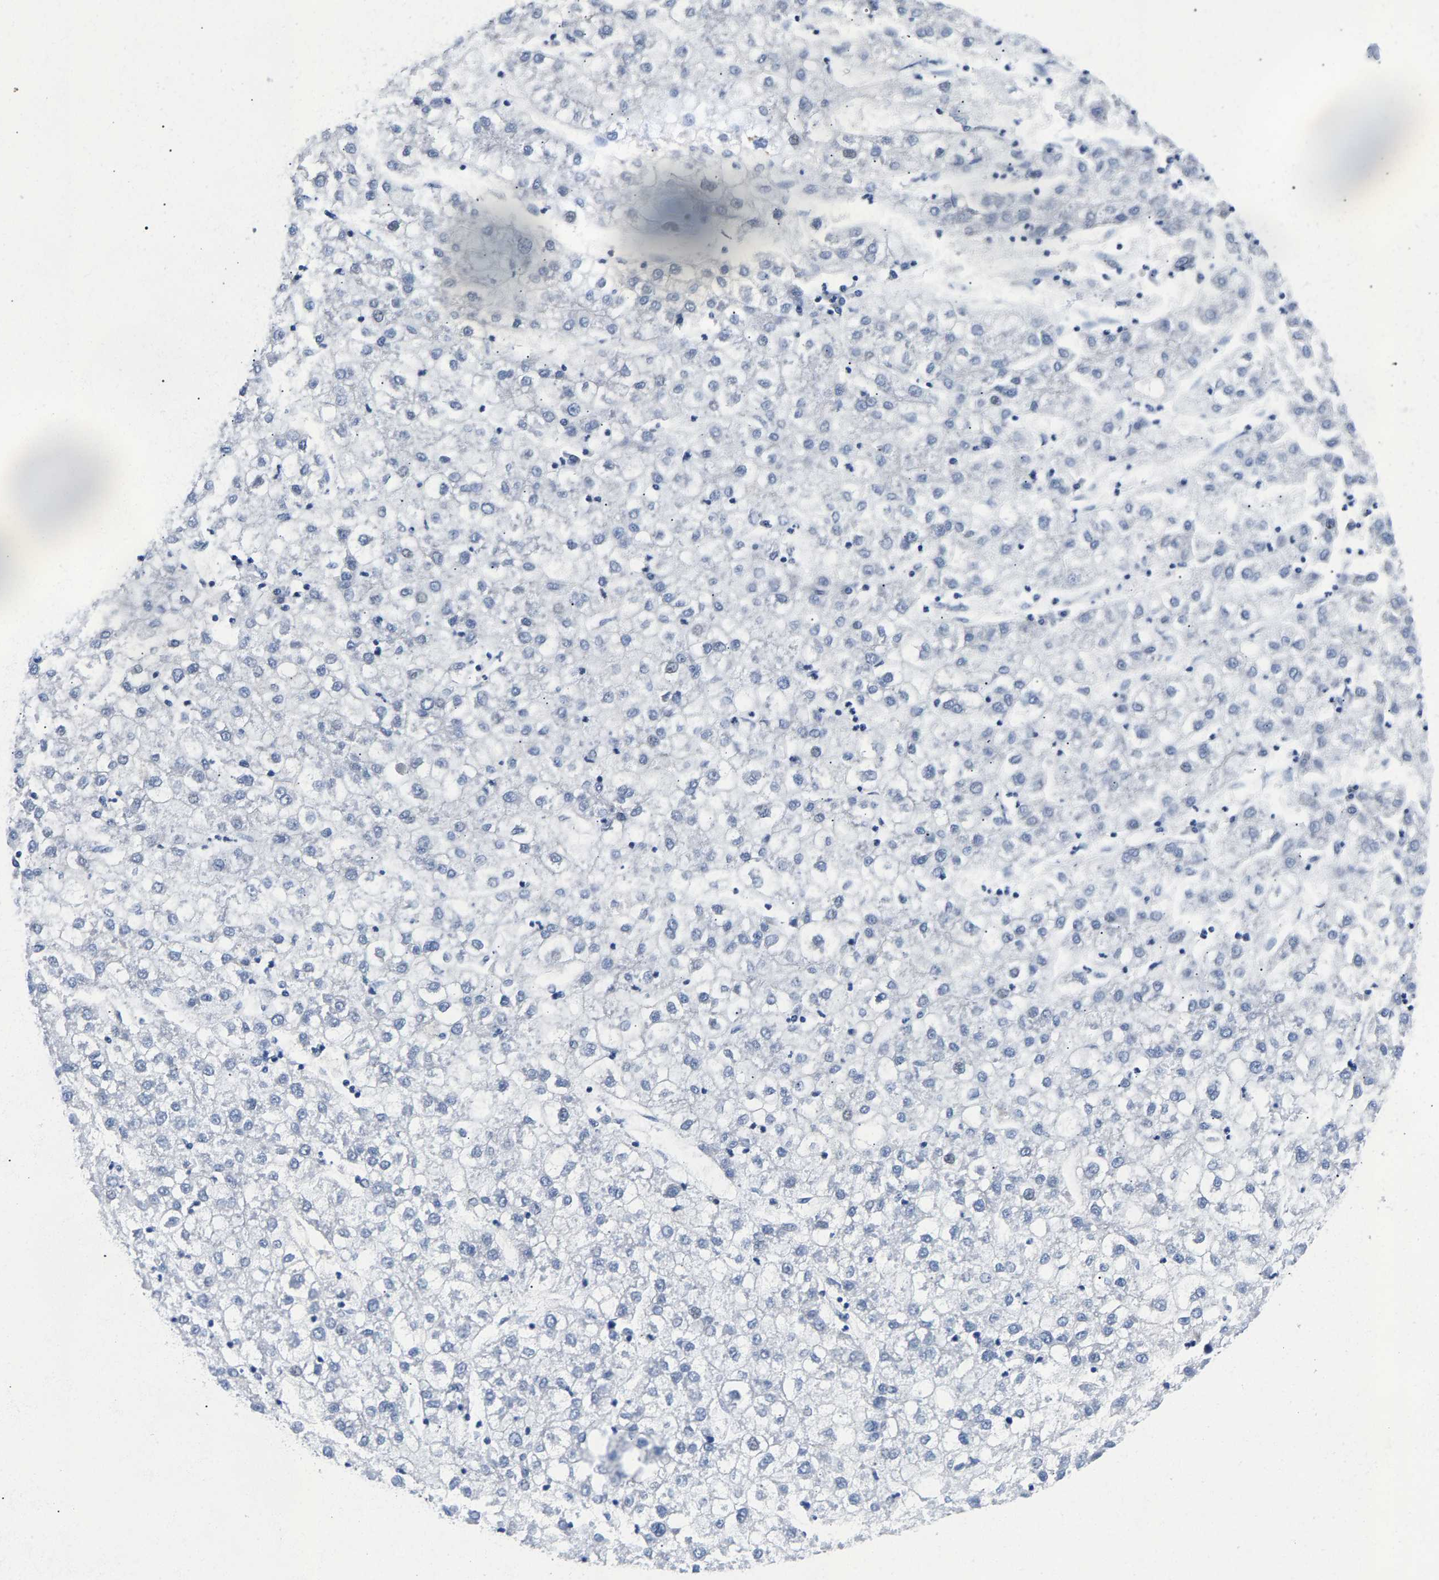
{"staining": {"intensity": "negative", "quantity": "none", "location": "none"}, "tissue": "liver cancer", "cell_type": "Tumor cells", "image_type": "cancer", "snomed": [{"axis": "morphology", "description": "Carcinoma, Hepatocellular, NOS"}, {"axis": "topography", "description": "Liver"}], "caption": "Protein analysis of liver cancer displays no significant positivity in tumor cells. The staining is performed using DAB brown chromogen with nuclei counter-stained in using hematoxylin.", "gene": "P2RY4", "patient": {"sex": "male", "age": 72}}